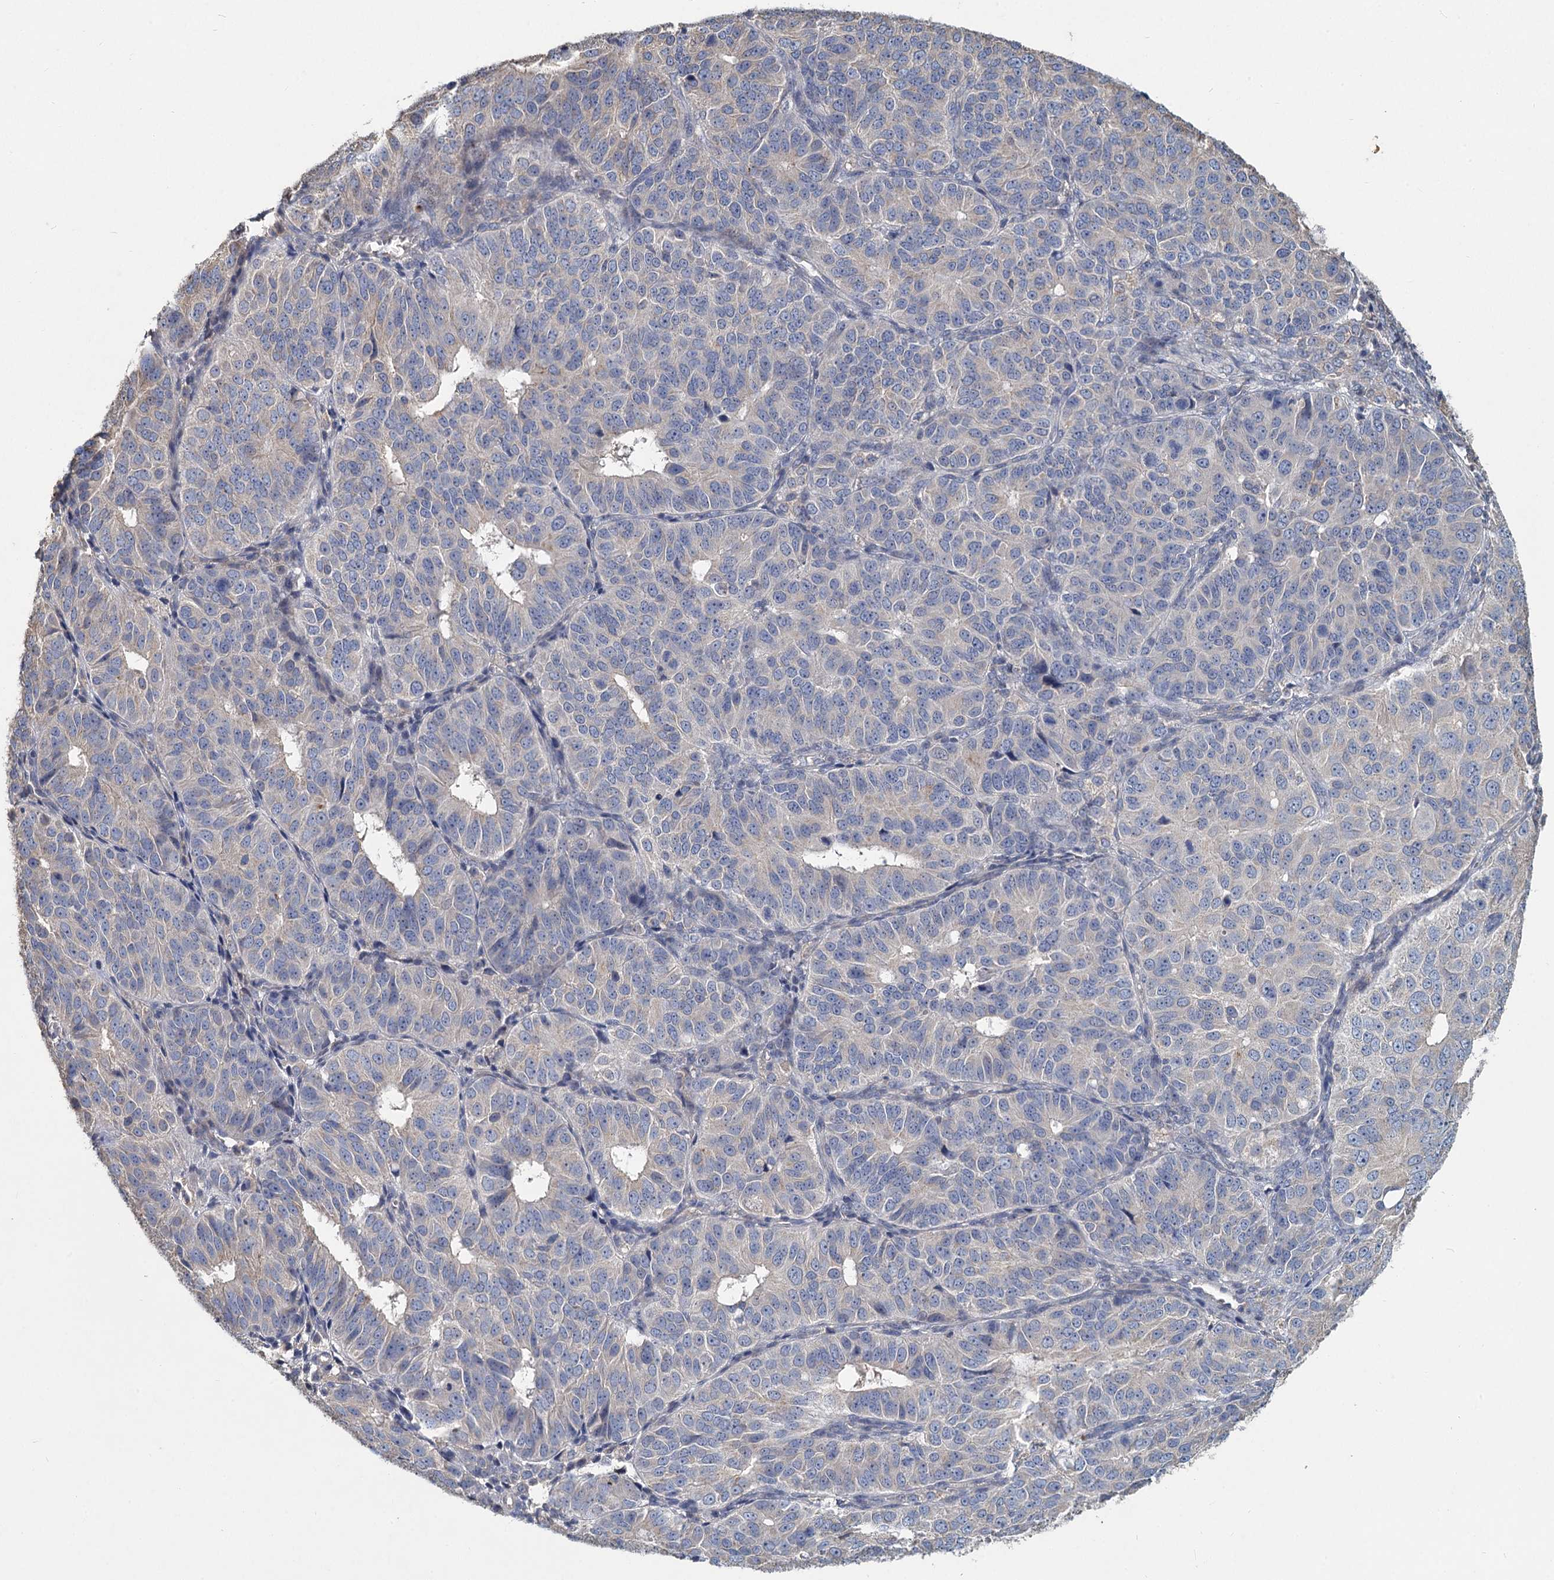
{"staining": {"intensity": "negative", "quantity": "none", "location": "none"}, "tissue": "ovarian cancer", "cell_type": "Tumor cells", "image_type": "cancer", "snomed": [{"axis": "morphology", "description": "Carcinoma, endometroid"}, {"axis": "topography", "description": "Ovary"}], "caption": "DAB immunohistochemical staining of human ovarian cancer (endometroid carcinoma) displays no significant positivity in tumor cells.", "gene": "HES2", "patient": {"sex": "female", "age": 51}}